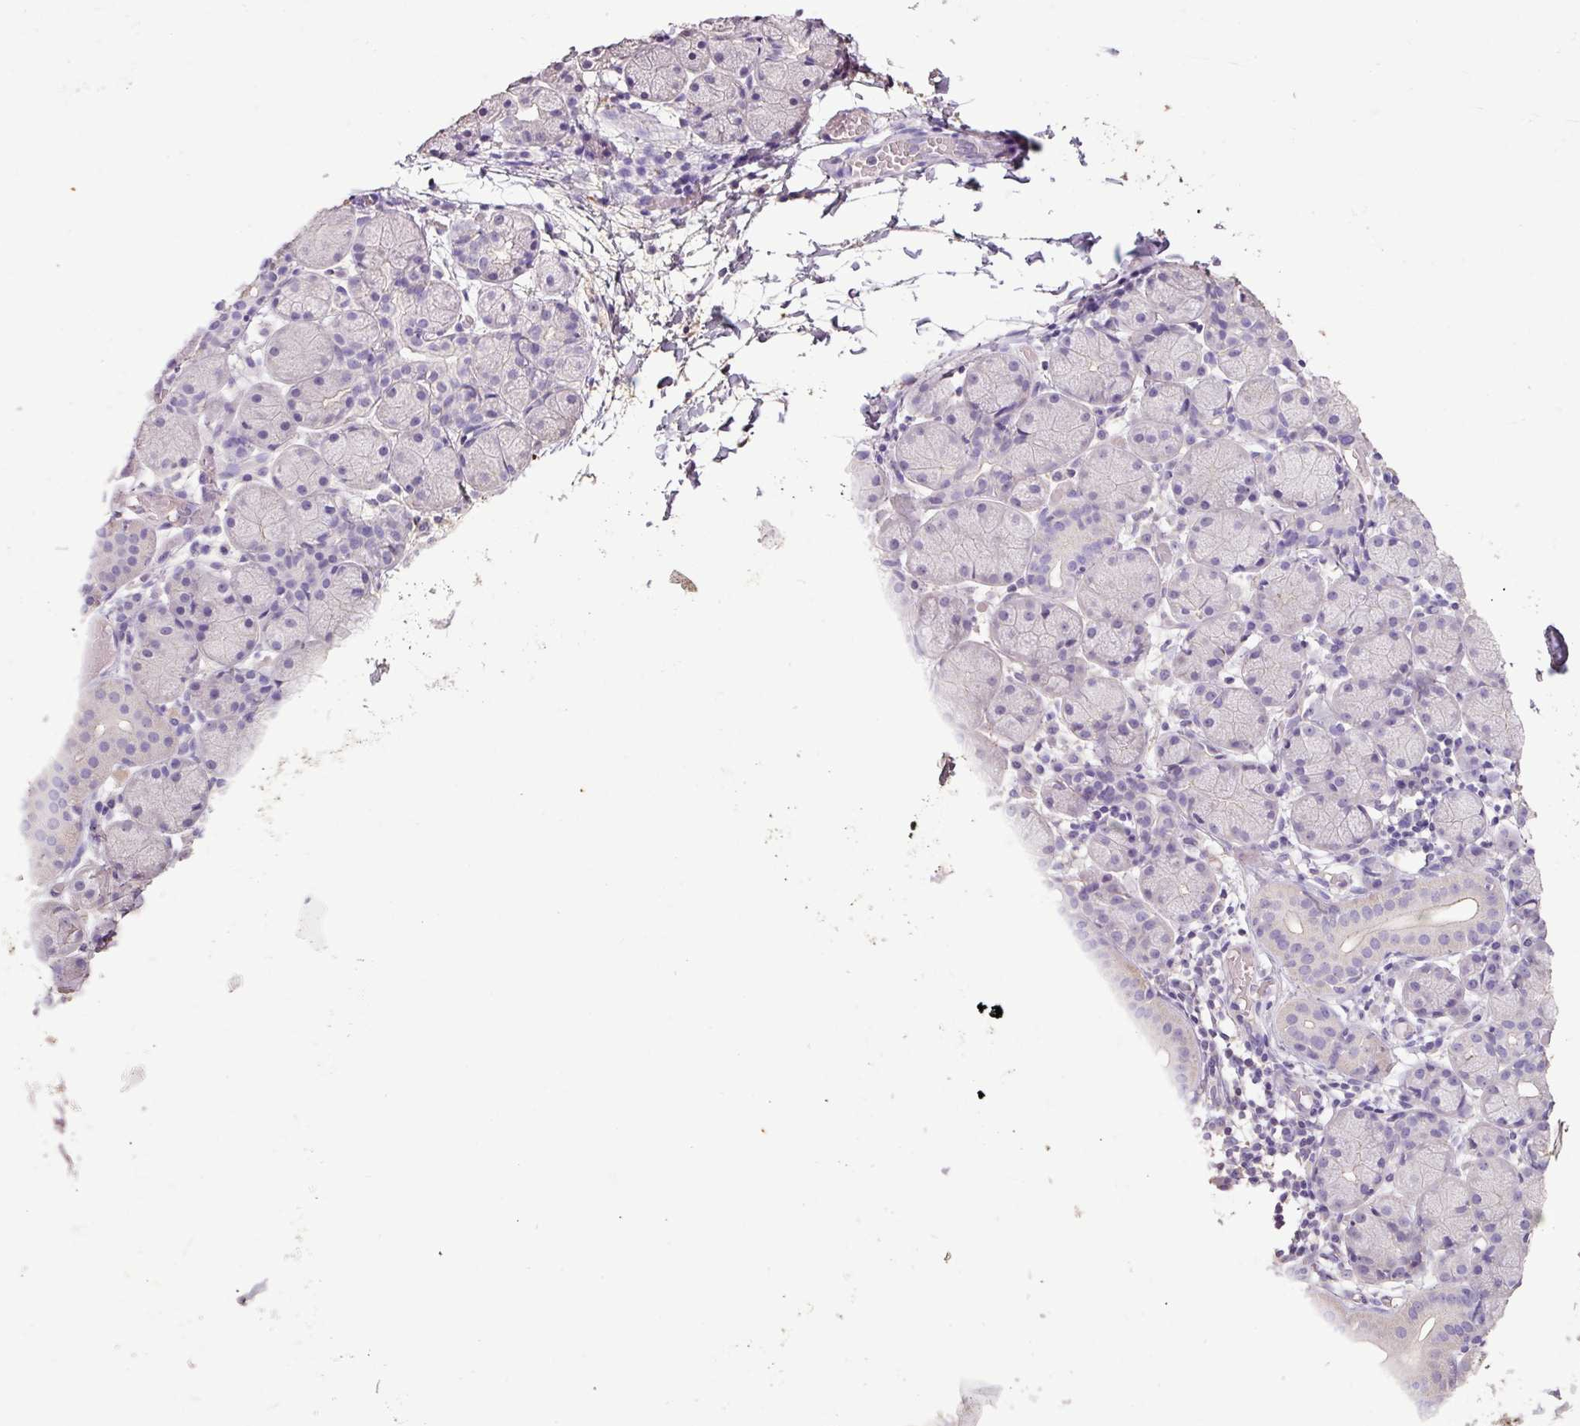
{"staining": {"intensity": "strong", "quantity": "<25%", "location": "cytoplasmic/membranous"}, "tissue": "salivary gland", "cell_type": "Glandular cells", "image_type": "normal", "snomed": [{"axis": "morphology", "description": "Normal tissue, NOS"}, {"axis": "topography", "description": "Salivary gland"}], "caption": "Salivary gland stained for a protein (brown) exhibits strong cytoplasmic/membranous positive staining in approximately <25% of glandular cells.", "gene": "AGR3", "patient": {"sex": "female", "age": 24}}